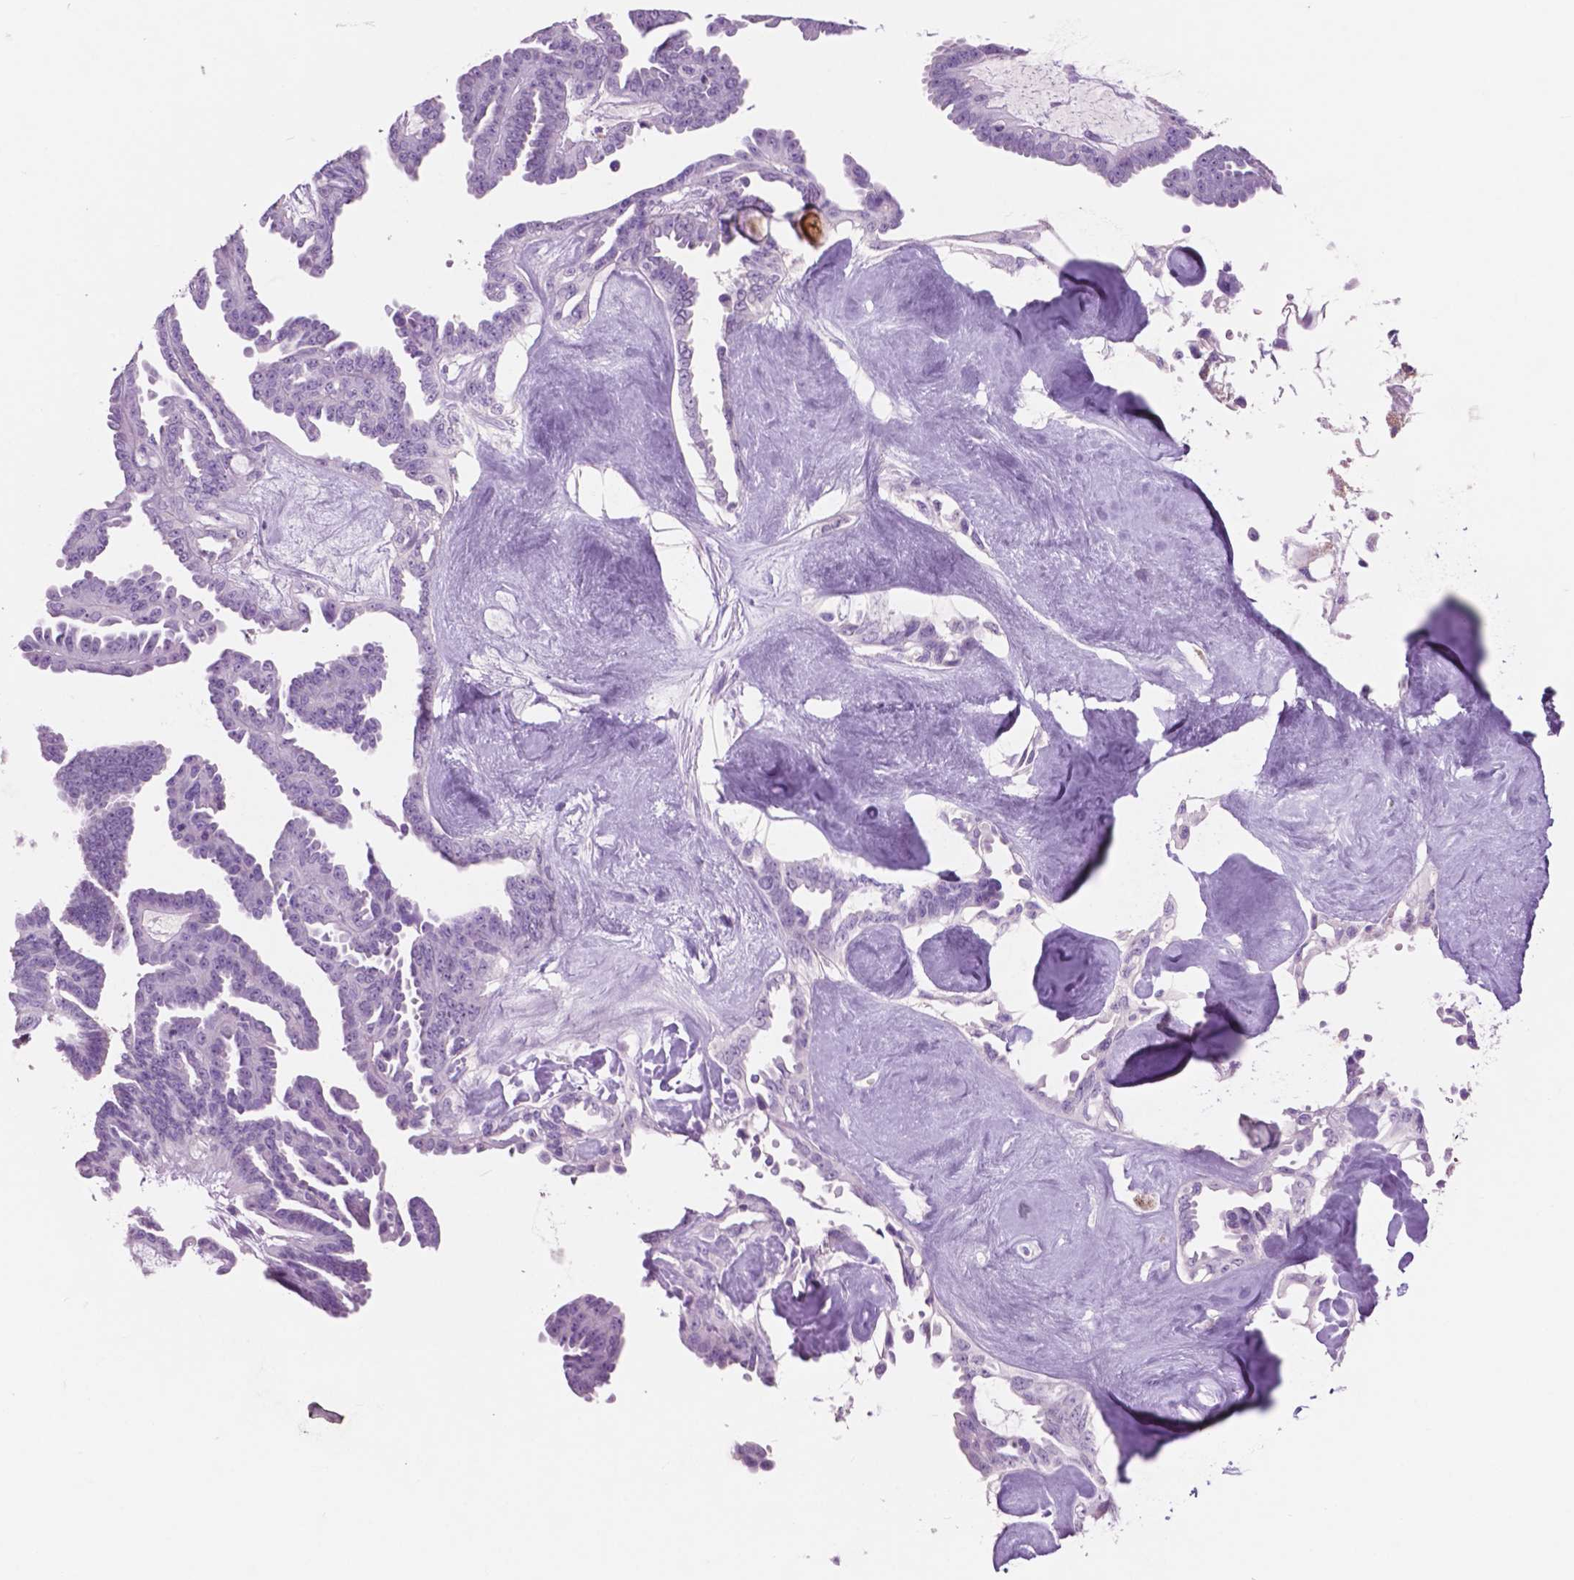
{"staining": {"intensity": "negative", "quantity": "none", "location": "none"}, "tissue": "ovarian cancer", "cell_type": "Tumor cells", "image_type": "cancer", "snomed": [{"axis": "morphology", "description": "Cystadenocarcinoma, serous, NOS"}, {"axis": "topography", "description": "Ovary"}], "caption": "This photomicrograph is of serous cystadenocarcinoma (ovarian) stained with IHC to label a protein in brown with the nuclei are counter-stained blue. There is no staining in tumor cells. Nuclei are stained in blue.", "gene": "IDO1", "patient": {"sex": "female", "age": 71}}